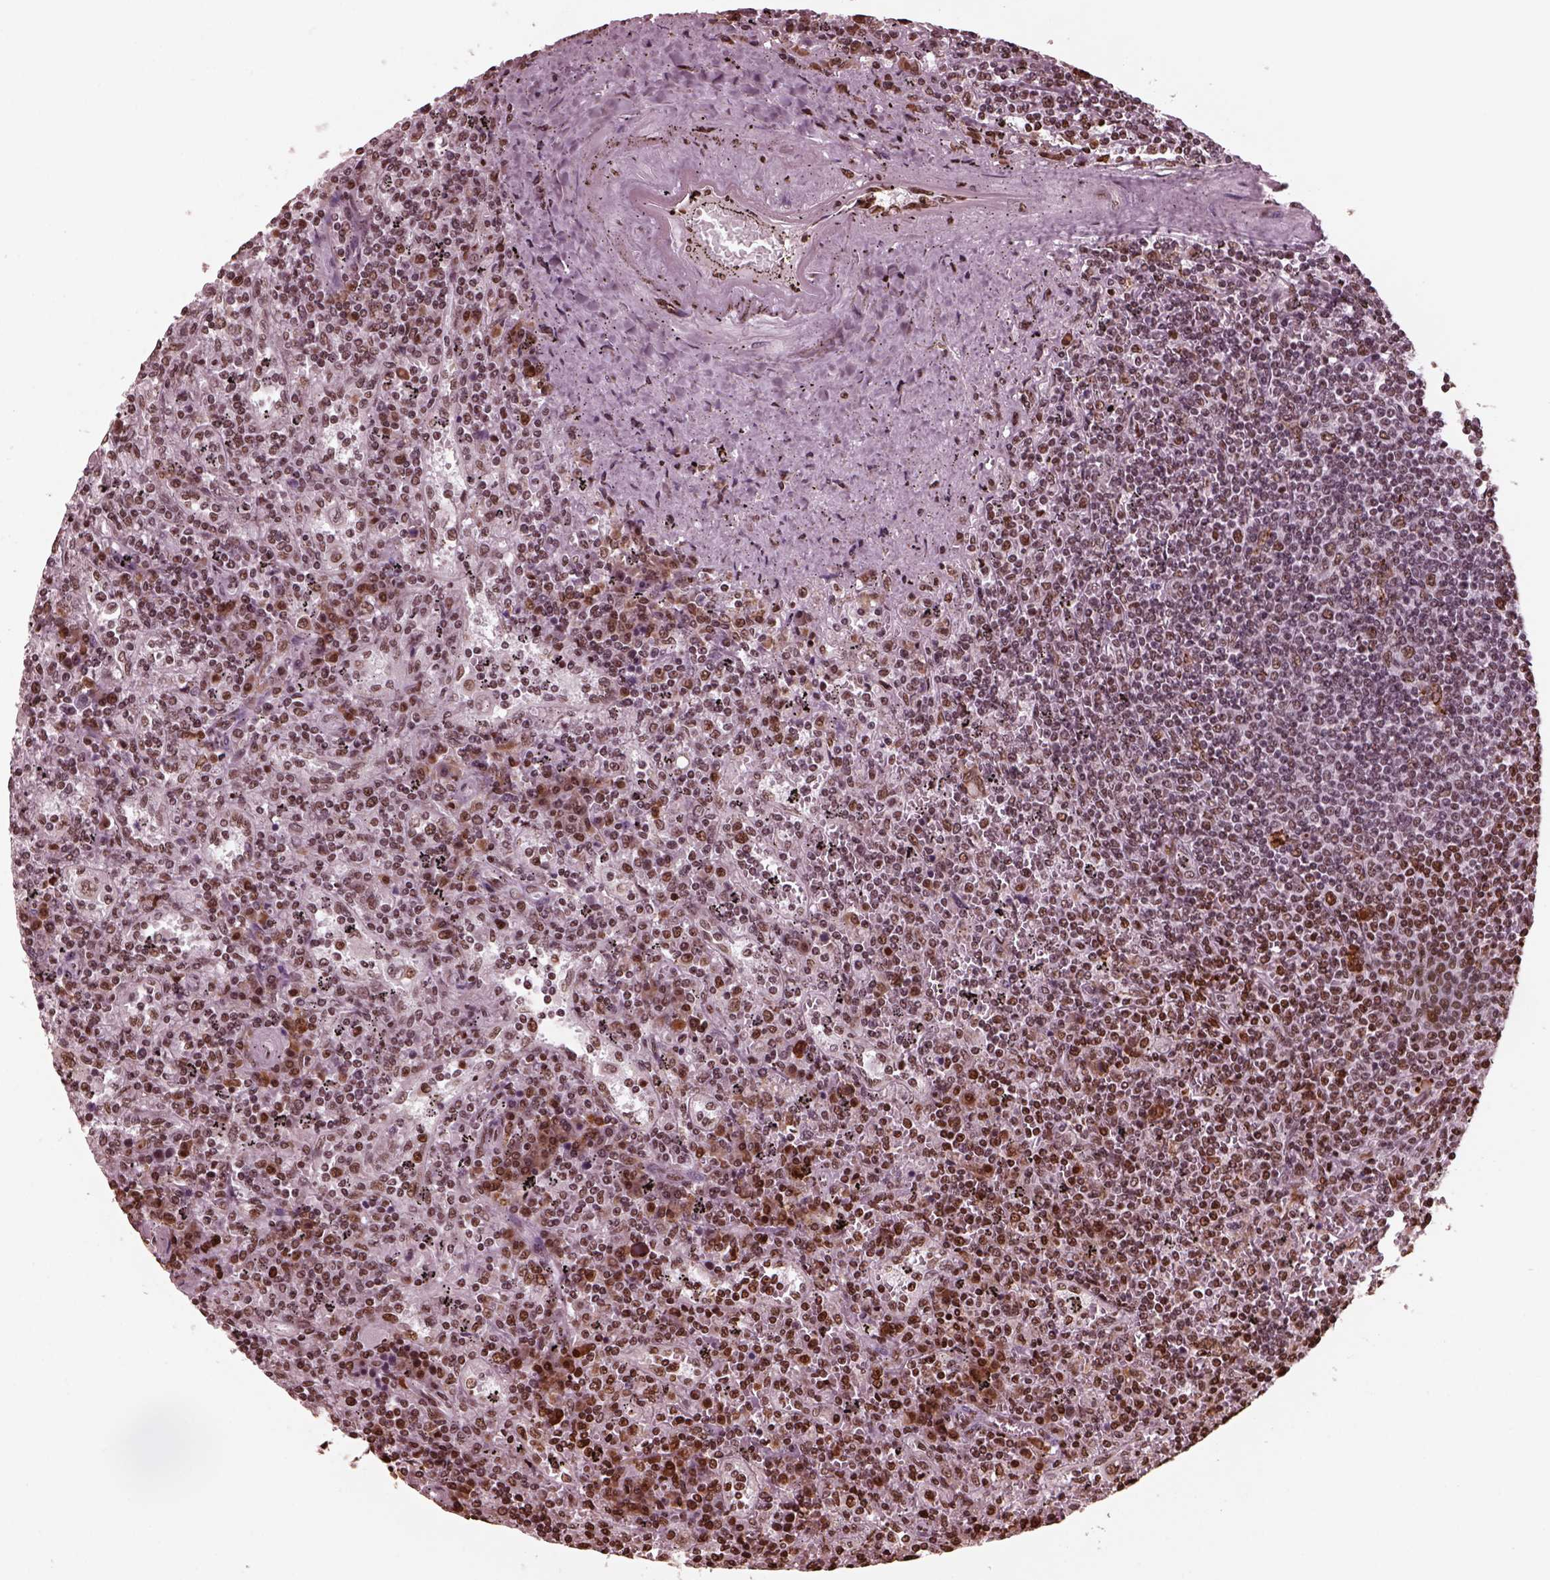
{"staining": {"intensity": "moderate", "quantity": "<25%", "location": "cytoplasmic/membranous,nuclear"}, "tissue": "lymphoma", "cell_type": "Tumor cells", "image_type": "cancer", "snomed": [{"axis": "morphology", "description": "Malignant lymphoma, non-Hodgkin's type, Low grade"}, {"axis": "topography", "description": "Spleen"}], "caption": "Brown immunohistochemical staining in malignant lymphoma, non-Hodgkin's type (low-grade) demonstrates moderate cytoplasmic/membranous and nuclear expression in about <25% of tumor cells.", "gene": "NSD1", "patient": {"sex": "male", "age": 62}}